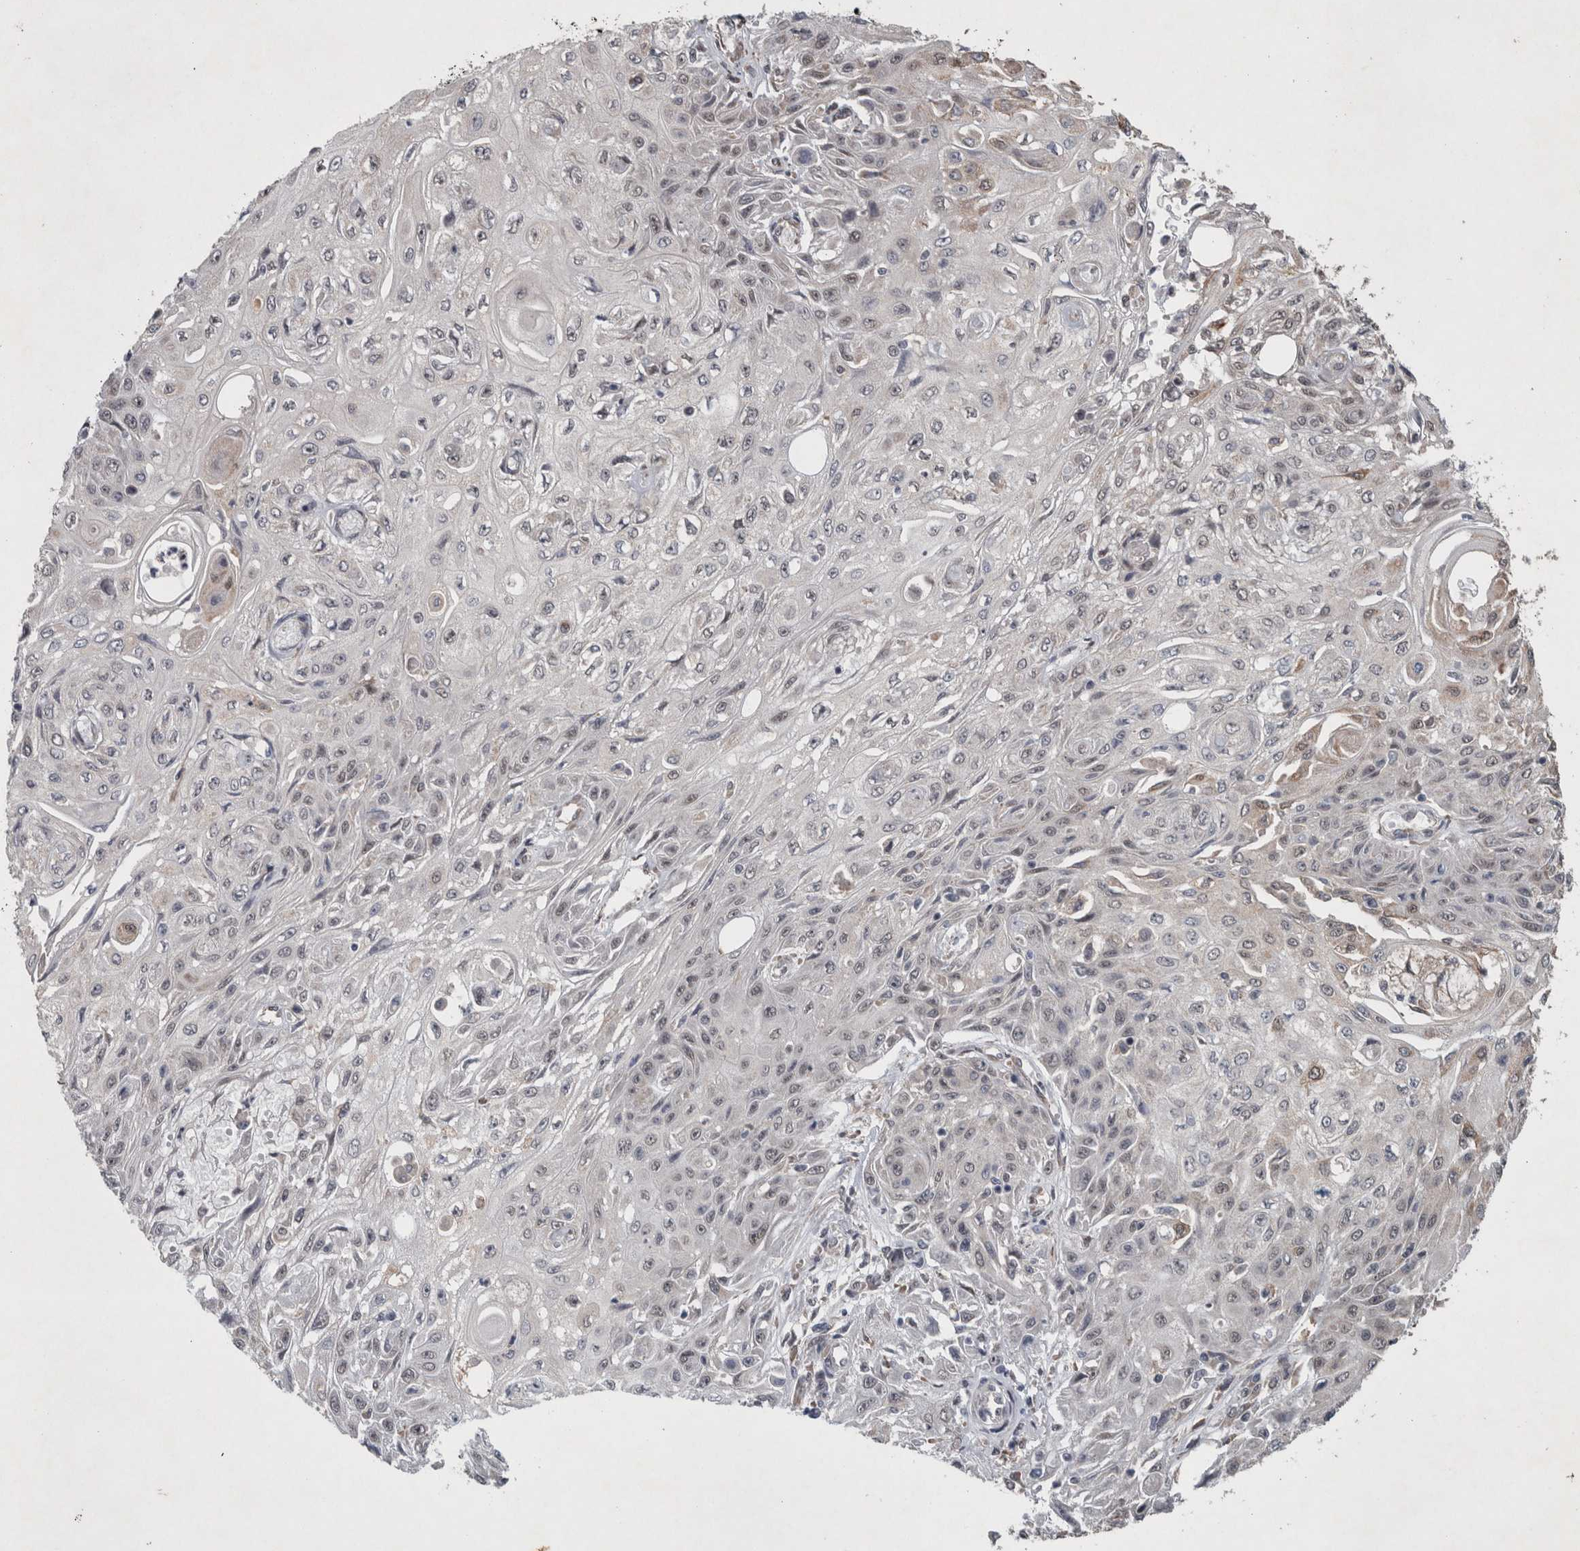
{"staining": {"intensity": "negative", "quantity": "none", "location": "none"}, "tissue": "skin cancer", "cell_type": "Tumor cells", "image_type": "cancer", "snomed": [{"axis": "morphology", "description": "Squamous cell carcinoma, NOS"}, {"axis": "morphology", "description": "Squamous cell carcinoma, metastatic, NOS"}, {"axis": "topography", "description": "Skin"}, {"axis": "topography", "description": "Lymph node"}], "caption": "High magnification brightfield microscopy of squamous cell carcinoma (skin) stained with DAB (3,3'-diaminobenzidine) (brown) and counterstained with hematoxylin (blue): tumor cells show no significant positivity.", "gene": "GIMAP6", "patient": {"sex": "male", "age": 75}}